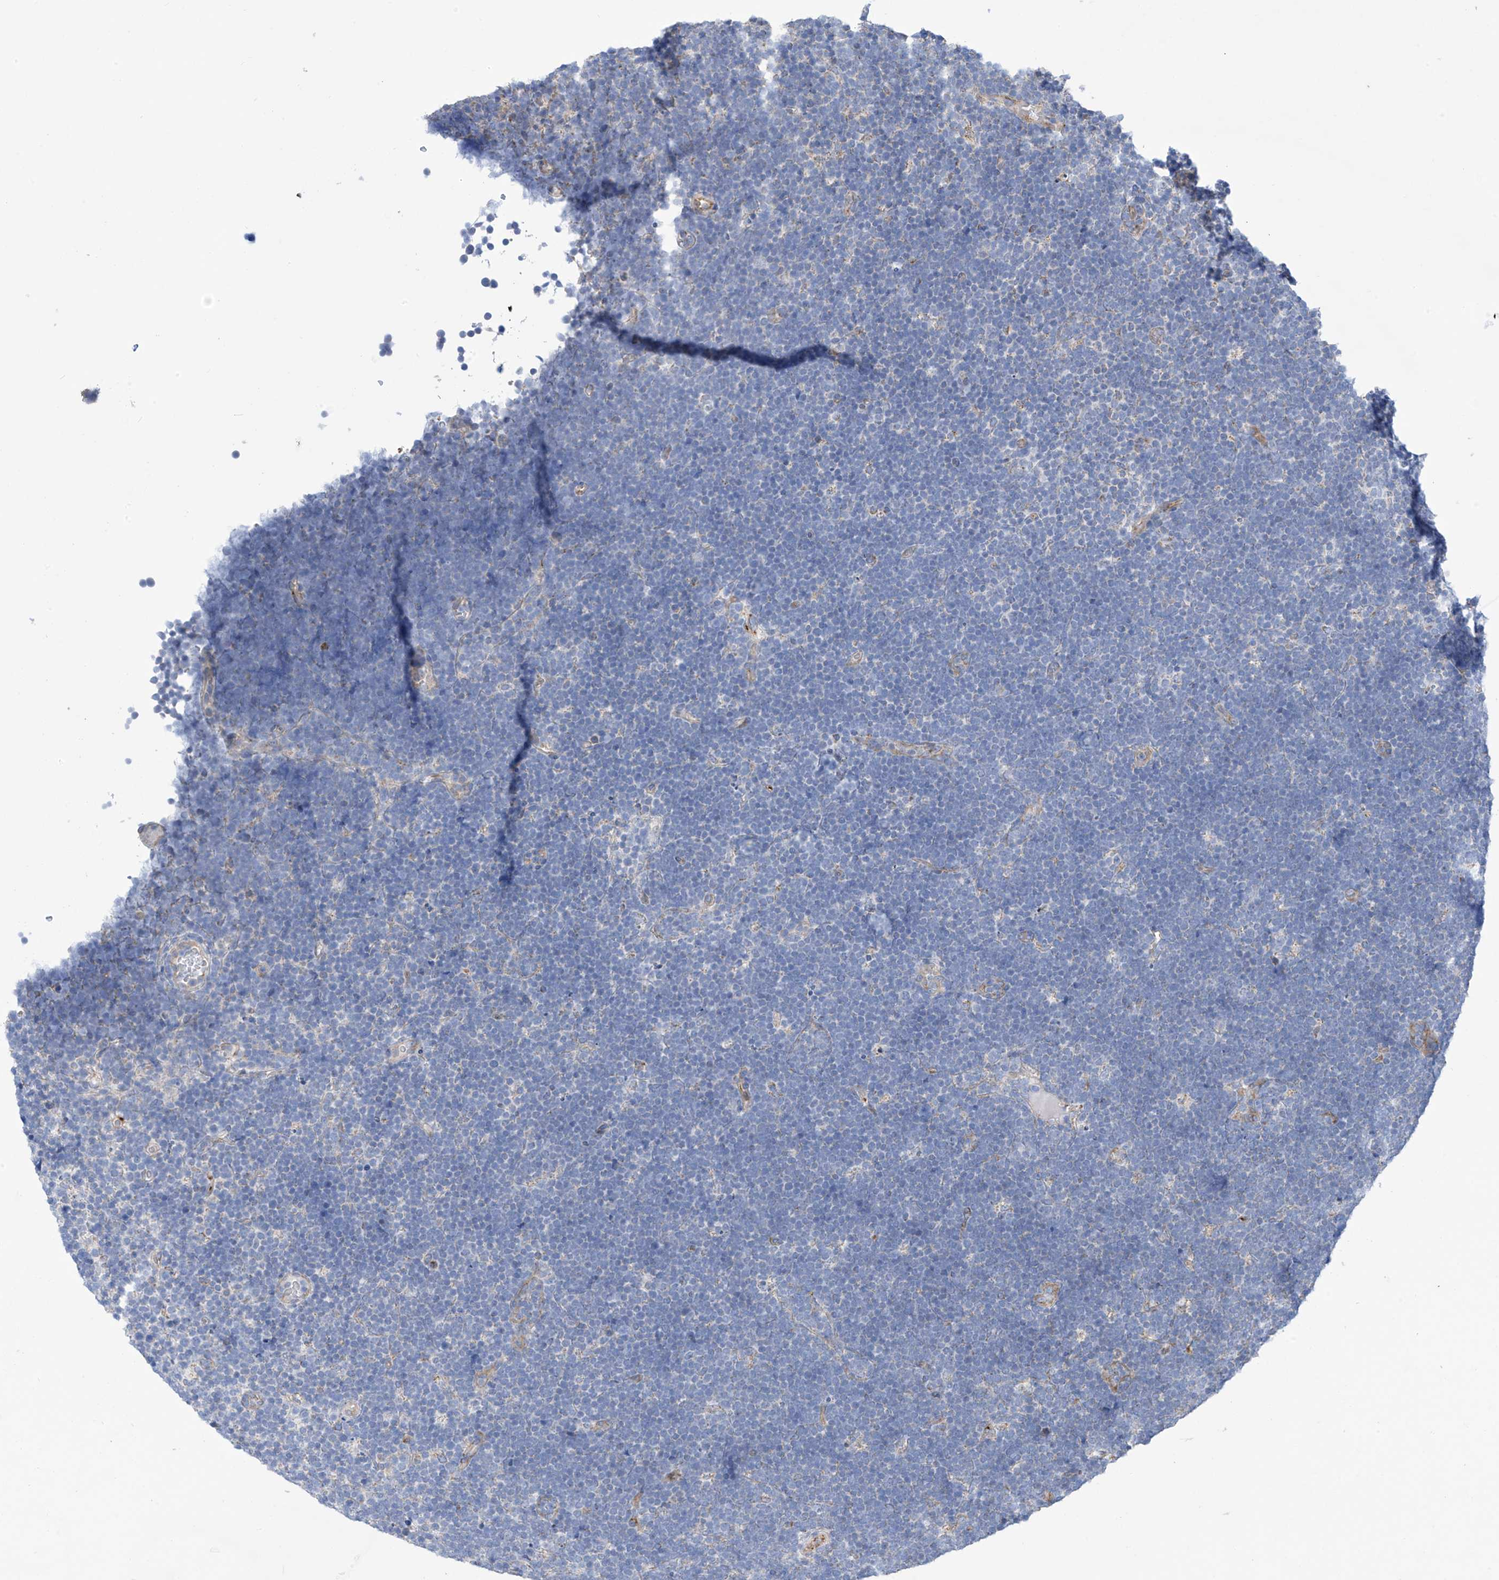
{"staining": {"intensity": "negative", "quantity": "none", "location": "none"}, "tissue": "lymphoma", "cell_type": "Tumor cells", "image_type": "cancer", "snomed": [{"axis": "morphology", "description": "Malignant lymphoma, non-Hodgkin's type, High grade"}, {"axis": "topography", "description": "Lymph node"}], "caption": "Histopathology image shows no protein expression in tumor cells of malignant lymphoma, non-Hodgkin's type (high-grade) tissue.", "gene": "EIF5B", "patient": {"sex": "male", "age": 13}}